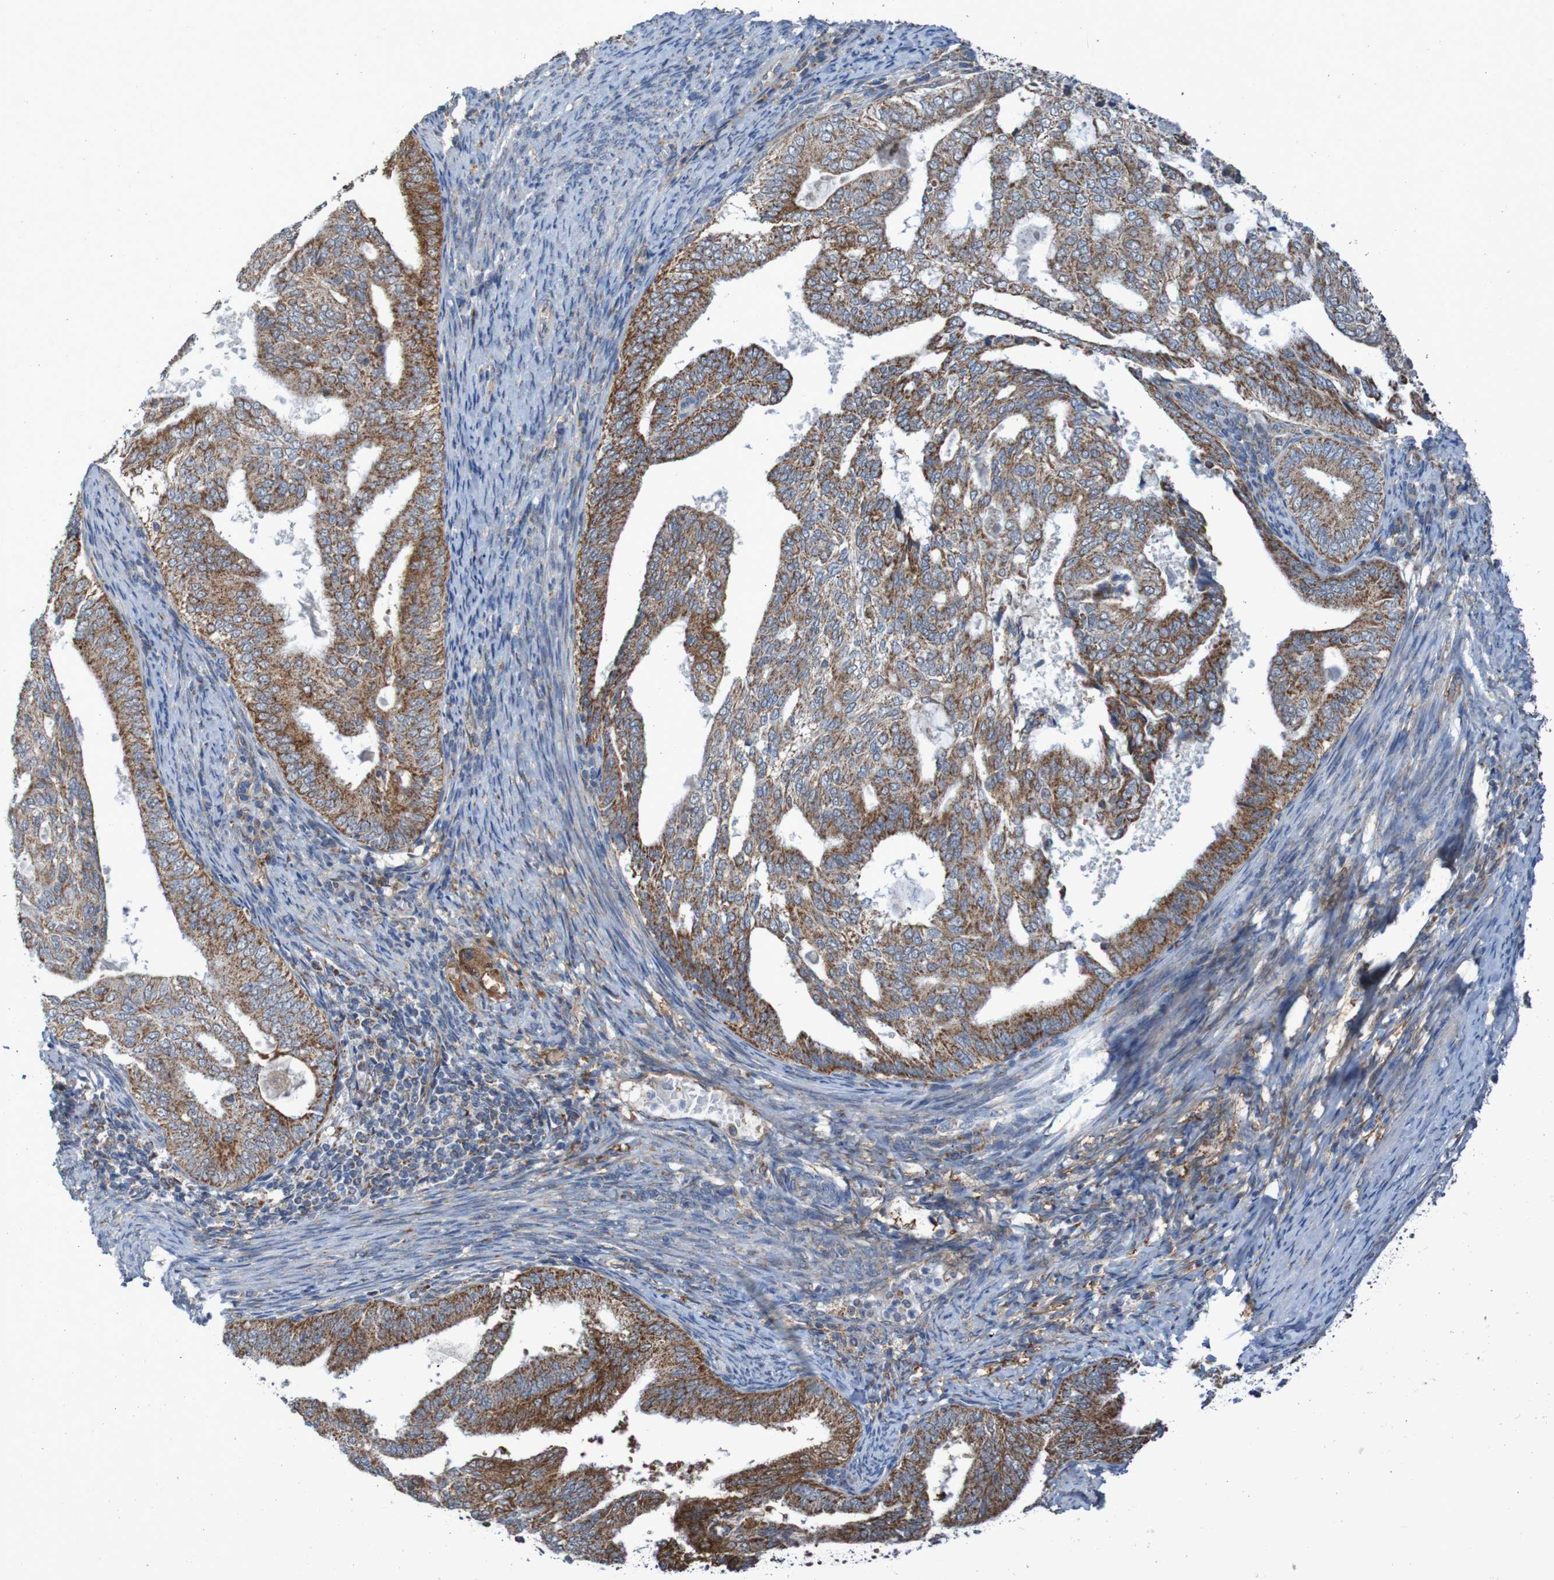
{"staining": {"intensity": "moderate", "quantity": ">75%", "location": "cytoplasmic/membranous"}, "tissue": "endometrial cancer", "cell_type": "Tumor cells", "image_type": "cancer", "snomed": [{"axis": "morphology", "description": "Adenocarcinoma, NOS"}, {"axis": "topography", "description": "Endometrium"}], "caption": "Adenocarcinoma (endometrial) tissue demonstrates moderate cytoplasmic/membranous staining in about >75% of tumor cells", "gene": "CCDC51", "patient": {"sex": "female", "age": 58}}